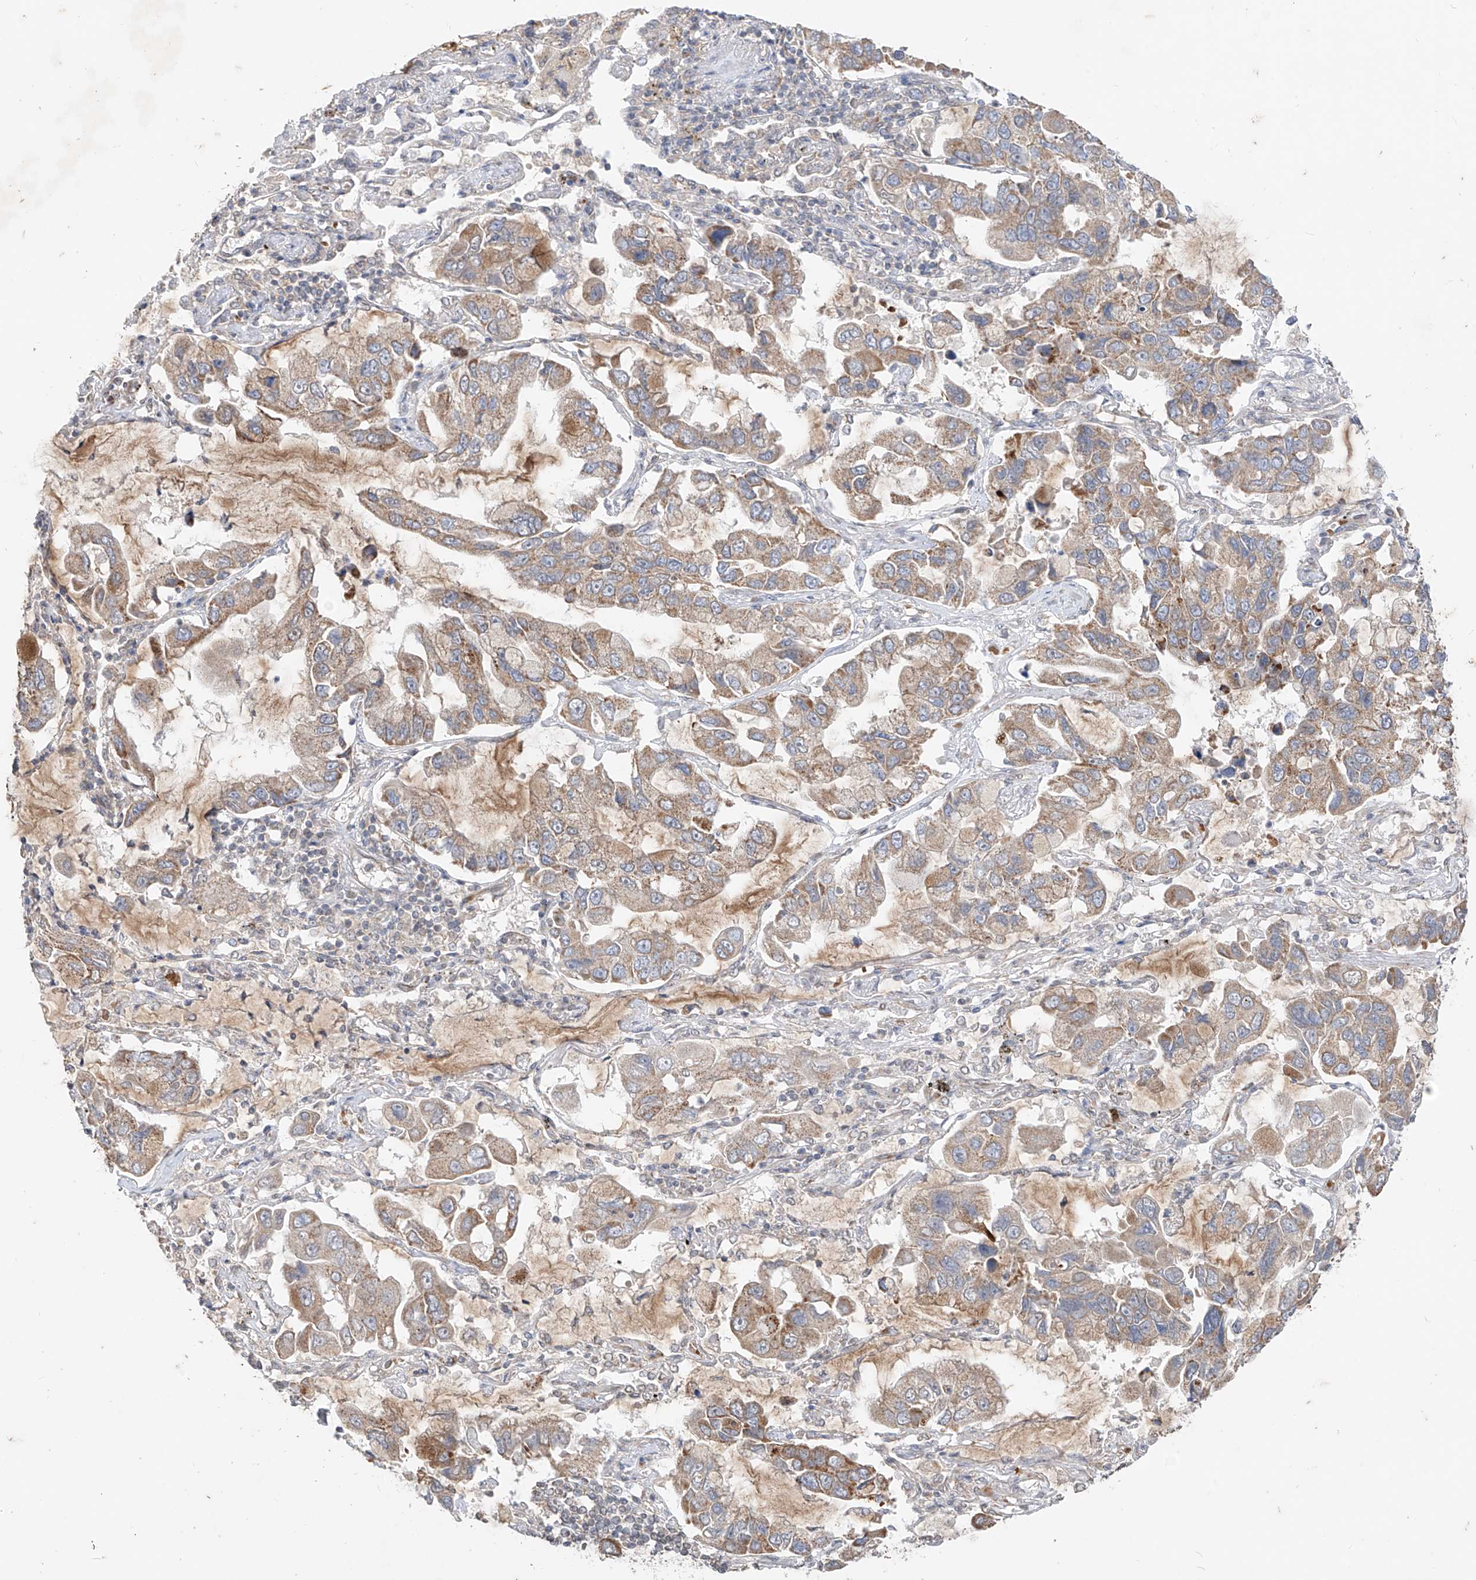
{"staining": {"intensity": "moderate", "quantity": ">75%", "location": "cytoplasmic/membranous"}, "tissue": "lung cancer", "cell_type": "Tumor cells", "image_type": "cancer", "snomed": [{"axis": "morphology", "description": "Adenocarcinoma, NOS"}, {"axis": "topography", "description": "Lung"}], "caption": "A micrograph of human lung cancer (adenocarcinoma) stained for a protein shows moderate cytoplasmic/membranous brown staining in tumor cells. (Brightfield microscopy of DAB IHC at high magnification).", "gene": "MTUS2", "patient": {"sex": "male", "age": 64}}